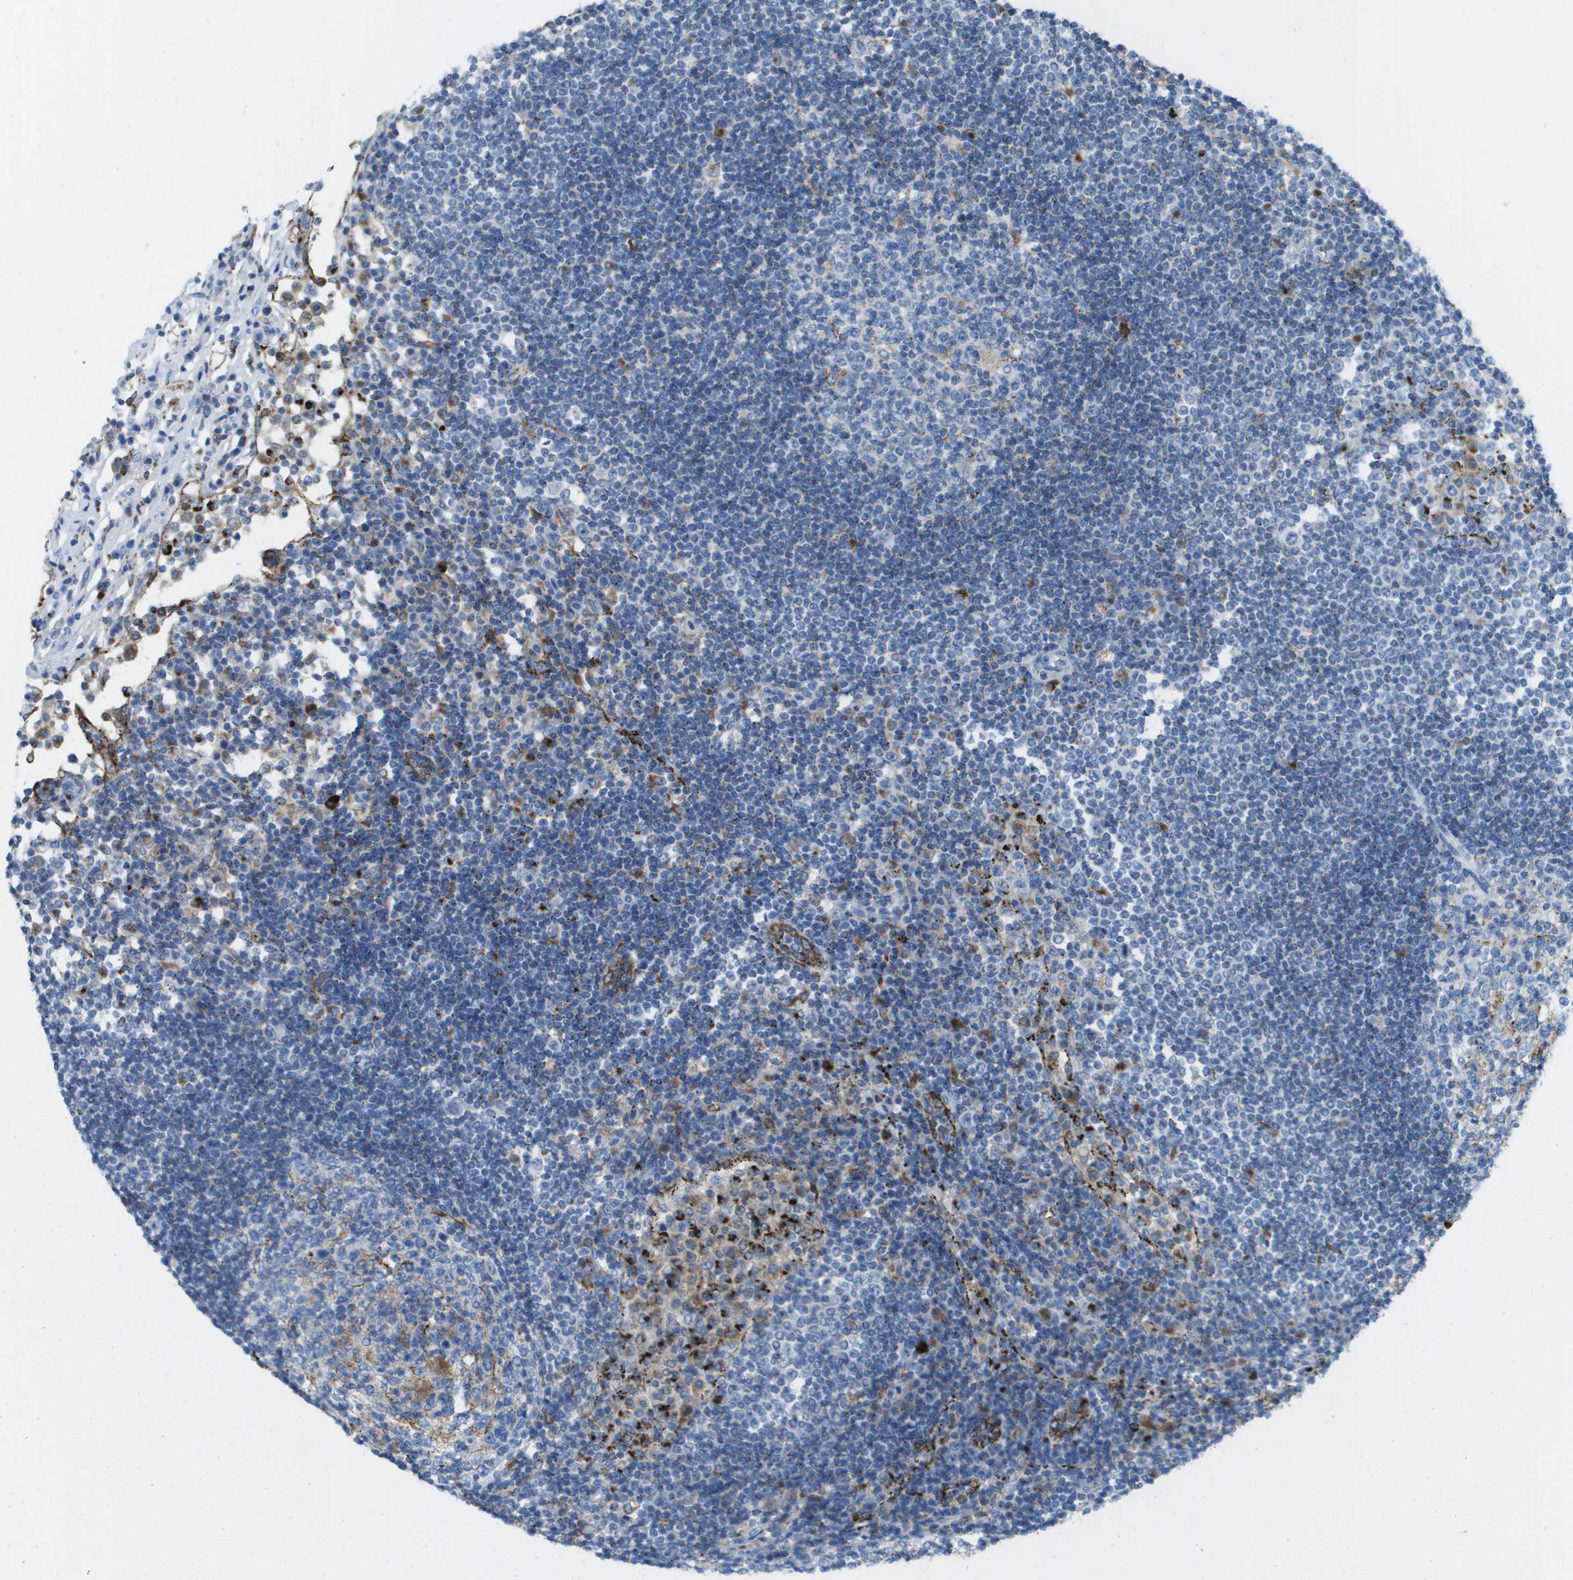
{"staining": {"intensity": "strong", "quantity": "<25%", "location": "cytoplasmic/membranous"}, "tissue": "lymph node", "cell_type": "Germinal center cells", "image_type": "normal", "snomed": [{"axis": "morphology", "description": "Normal tissue, NOS"}, {"axis": "topography", "description": "Lymph node"}], "caption": "Immunohistochemistry (DAB (3,3'-diaminobenzidine)) staining of benign lymph node reveals strong cytoplasmic/membranous protein positivity in about <25% of germinal center cells. The protein is shown in brown color, while the nuclei are stained blue.", "gene": "PRCP", "patient": {"sex": "female", "age": 53}}